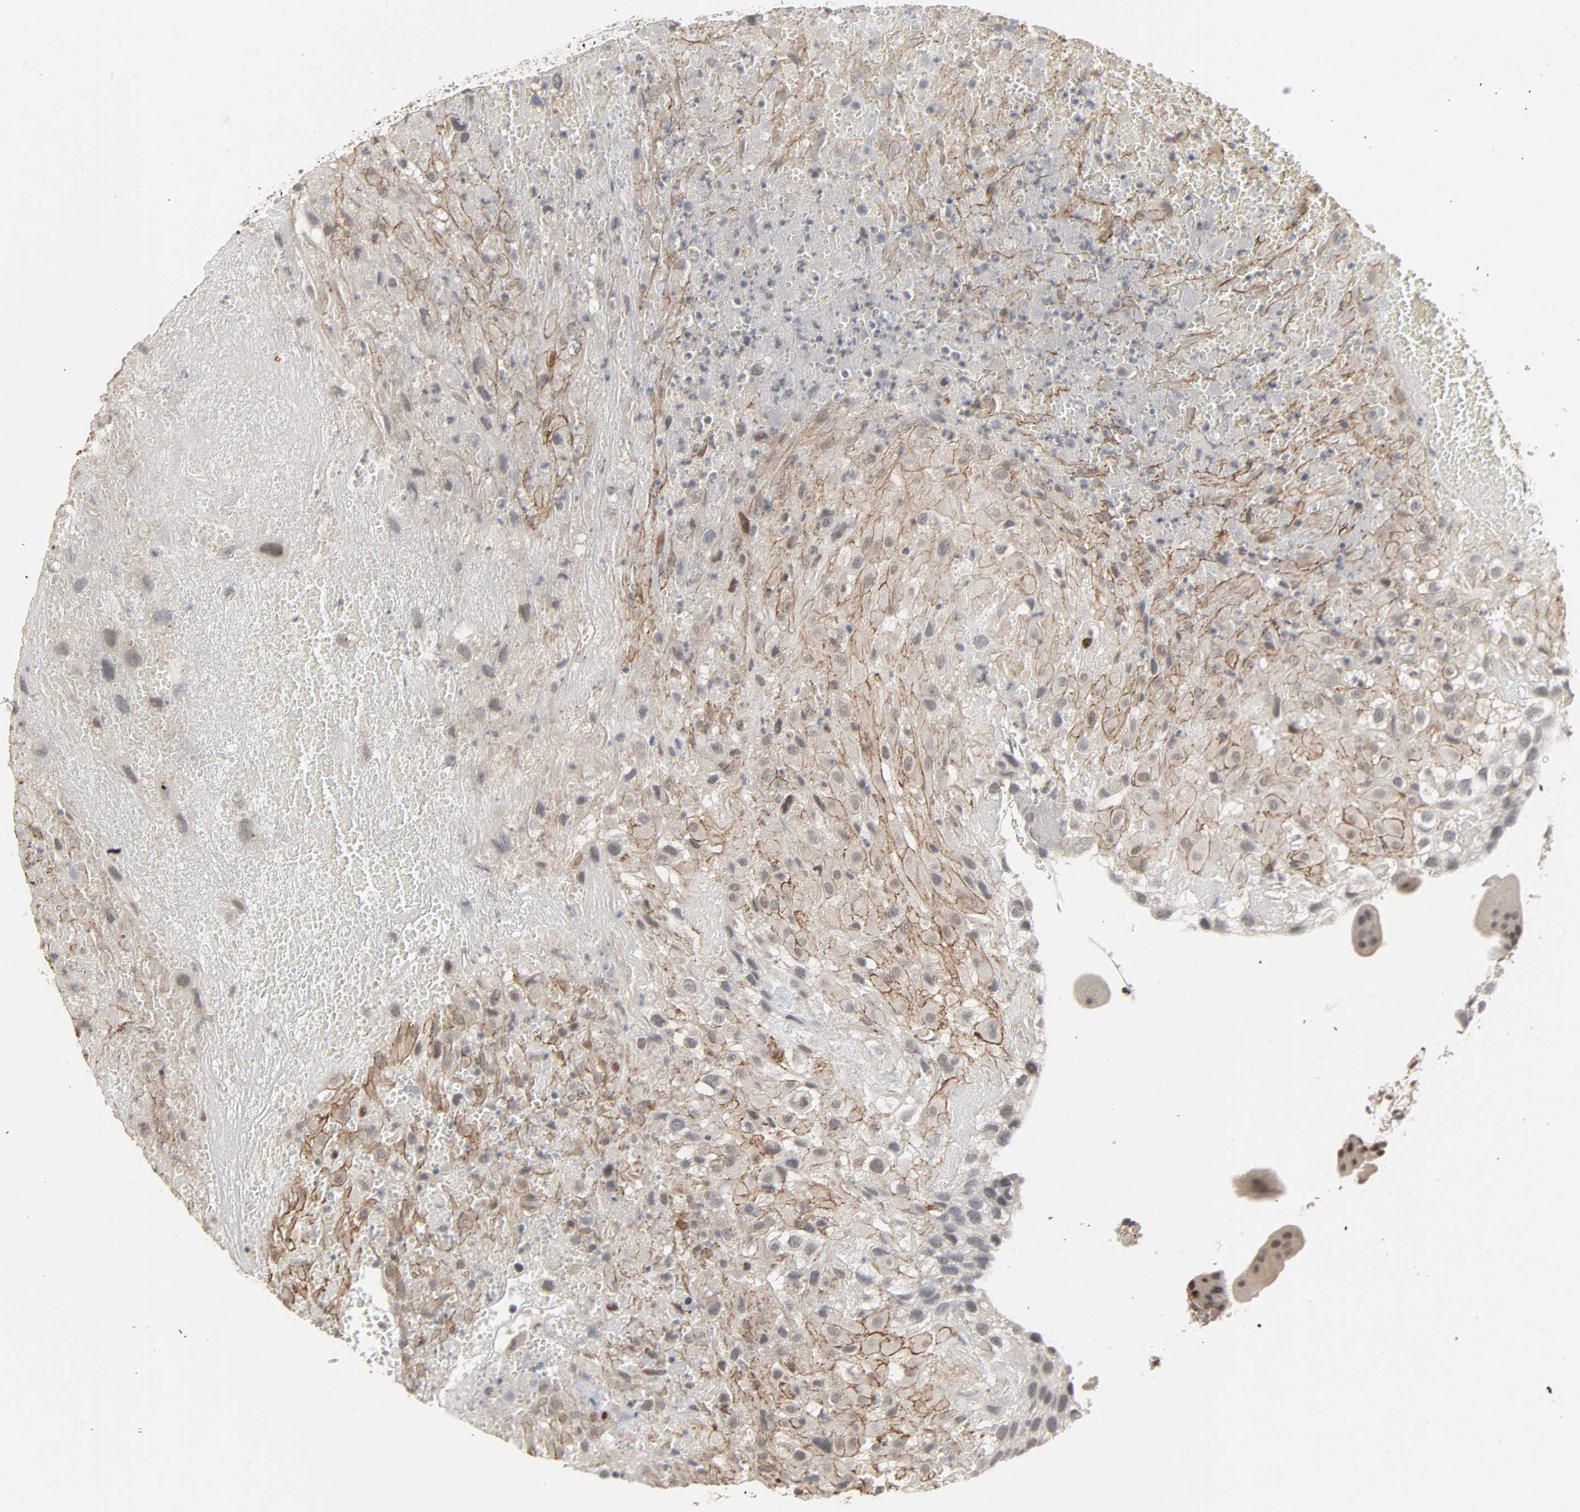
{"staining": {"intensity": "negative", "quantity": "none", "location": "none"}, "tissue": "placenta", "cell_type": "Decidual cells", "image_type": "normal", "snomed": [{"axis": "morphology", "description": "Normal tissue, NOS"}, {"axis": "topography", "description": "Placenta"}], "caption": "Immunohistochemistry of normal human placenta displays no positivity in decidual cells.", "gene": "ZNF222", "patient": {"sex": "female", "age": 19}}